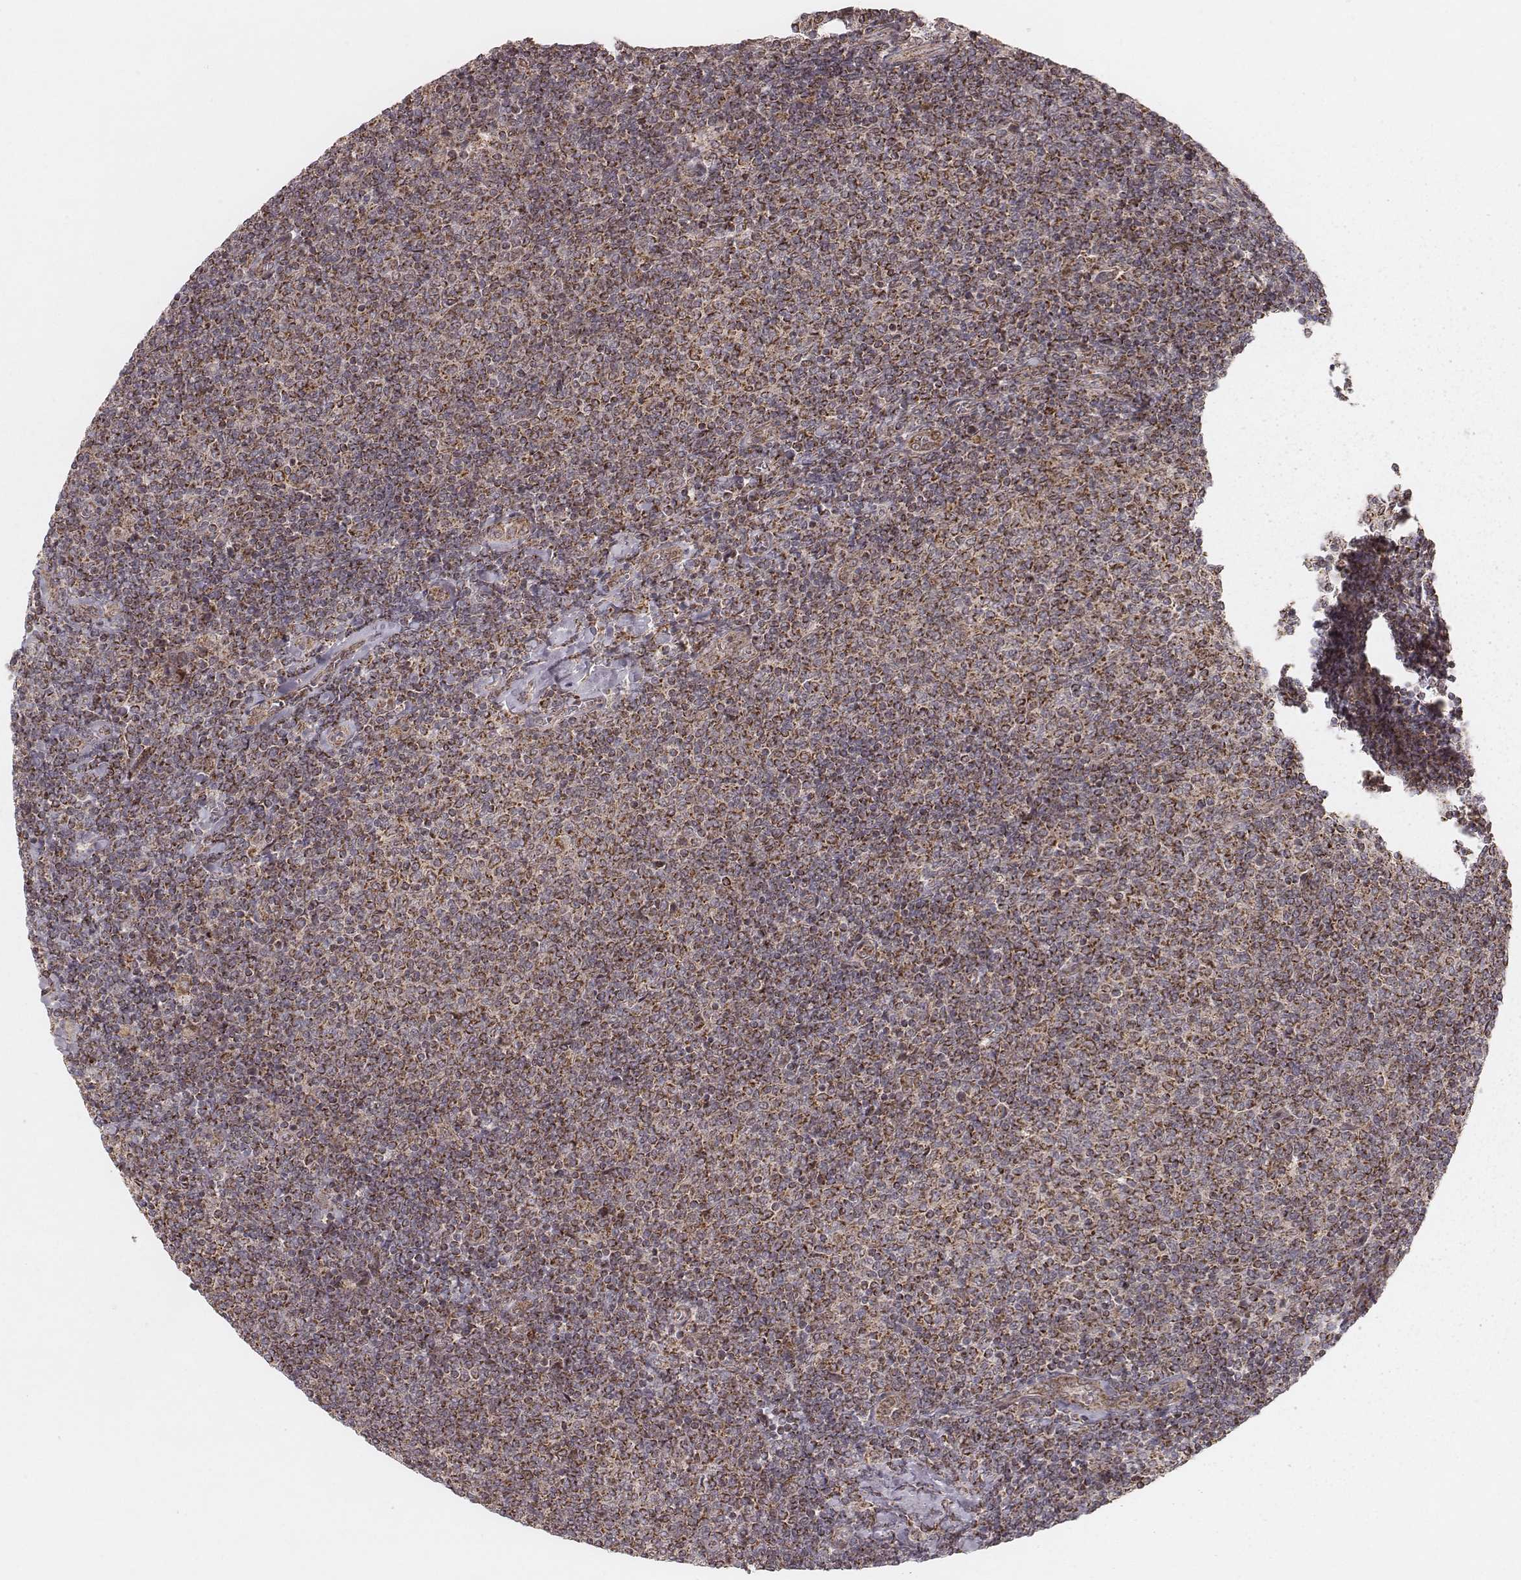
{"staining": {"intensity": "strong", "quantity": ">75%", "location": "cytoplasmic/membranous"}, "tissue": "lymphoma", "cell_type": "Tumor cells", "image_type": "cancer", "snomed": [{"axis": "morphology", "description": "Malignant lymphoma, non-Hodgkin's type, Low grade"}, {"axis": "topography", "description": "Lymph node"}], "caption": "Immunohistochemical staining of low-grade malignant lymphoma, non-Hodgkin's type shows strong cytoplasmic/membranous protein positivity in approximately >75% of tumor cells.", "gene": "NDUFA7", "patient": {"sex": "male", "age": 52}}